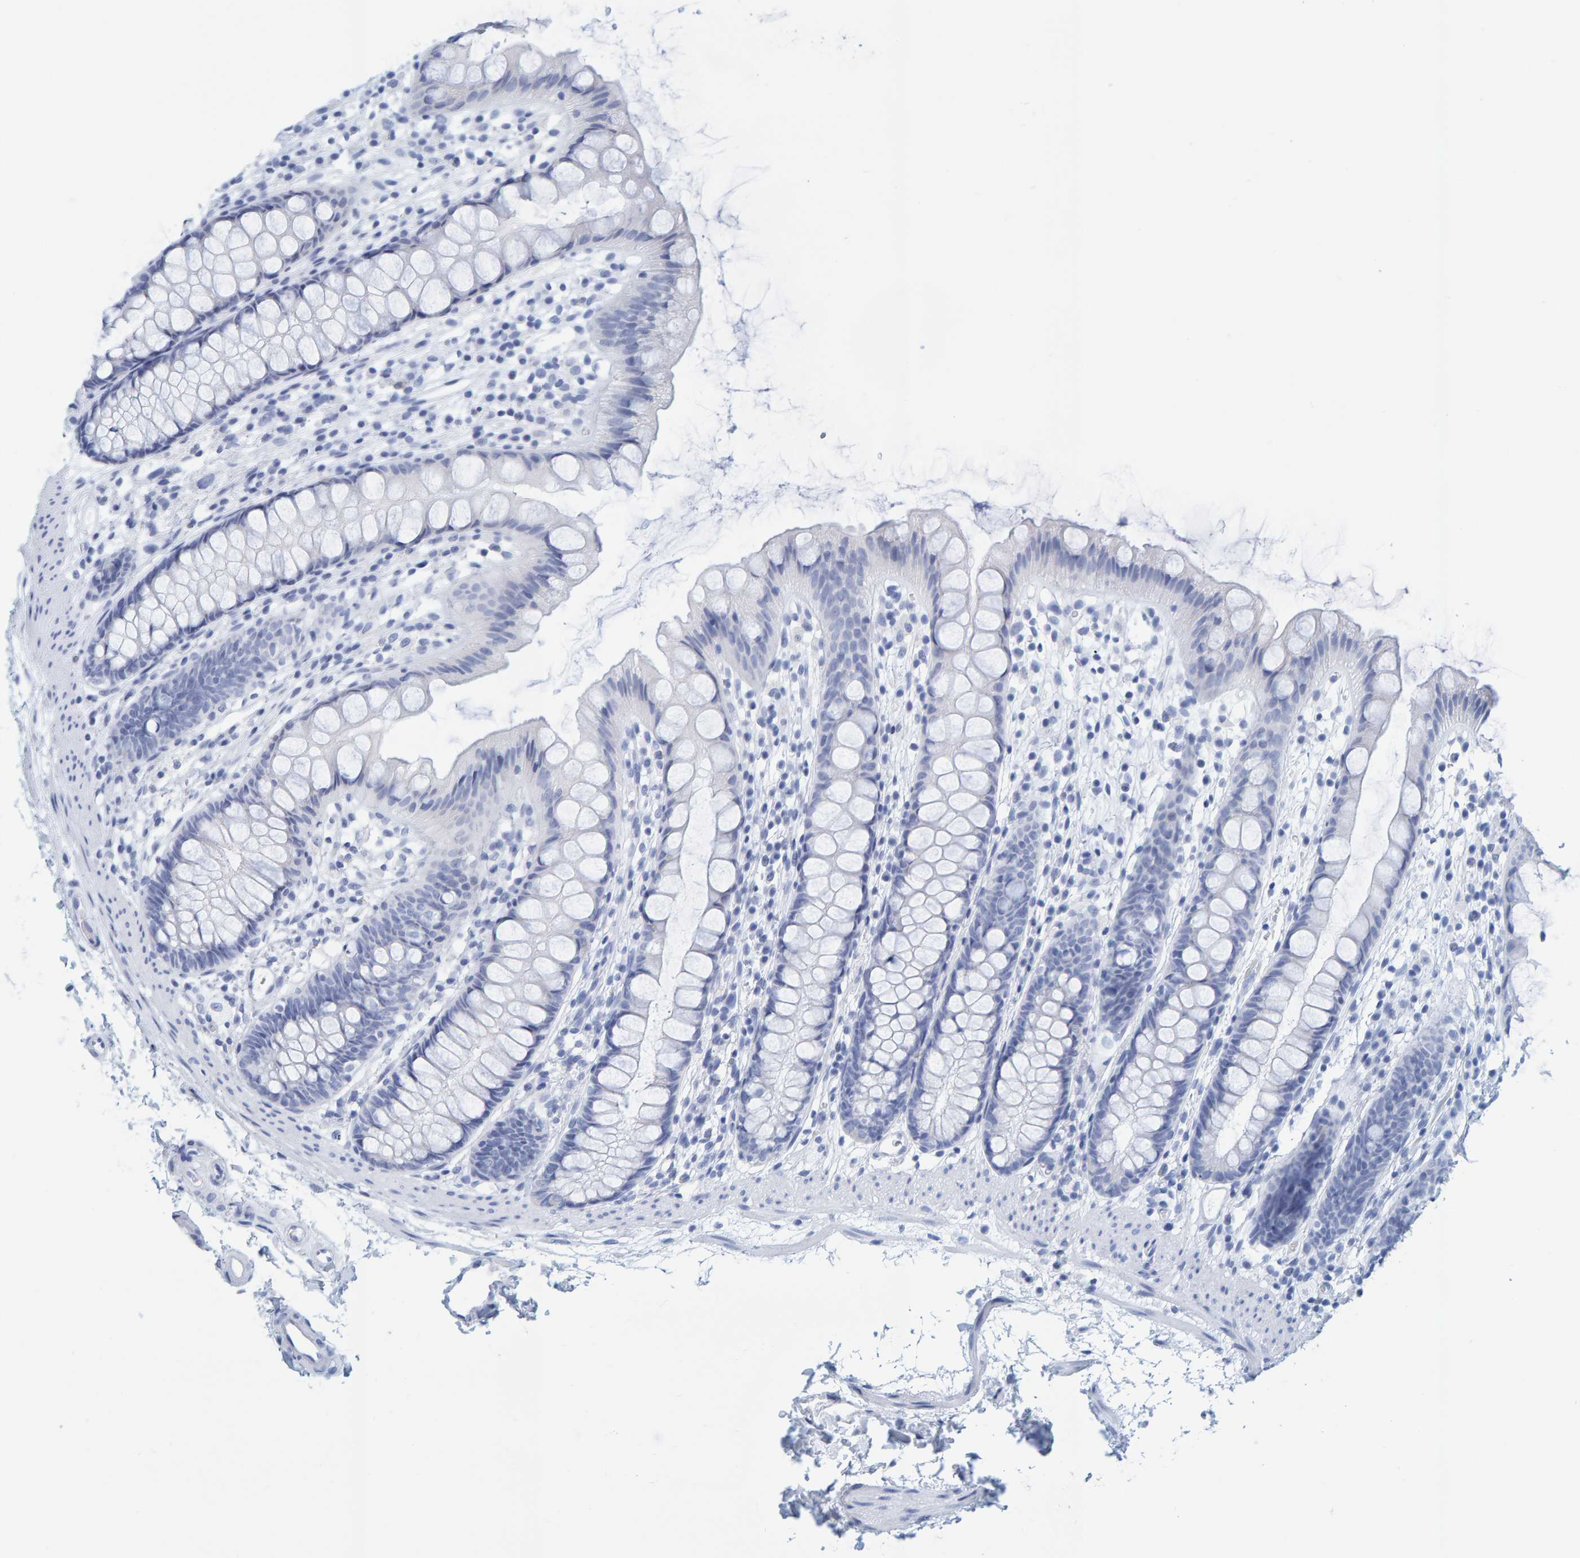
{"staining": {"intensity": "negative", "quantity": "none", "location": "none"}, "tissue": "rectum", "cell_type": "Glandular cells", "image_type": "normal", "snomed": [{"axis": "morphology", "description": "Normal tissue, NOS"}, {"axis": "topography", "description": "Rectum"}], "caption": "Immunohistochemical staining of benign rectum demonstrates no significant expression in glandular cells.", "gene": "SFTPC", "patient": {"sex": "female", "age": 65}}